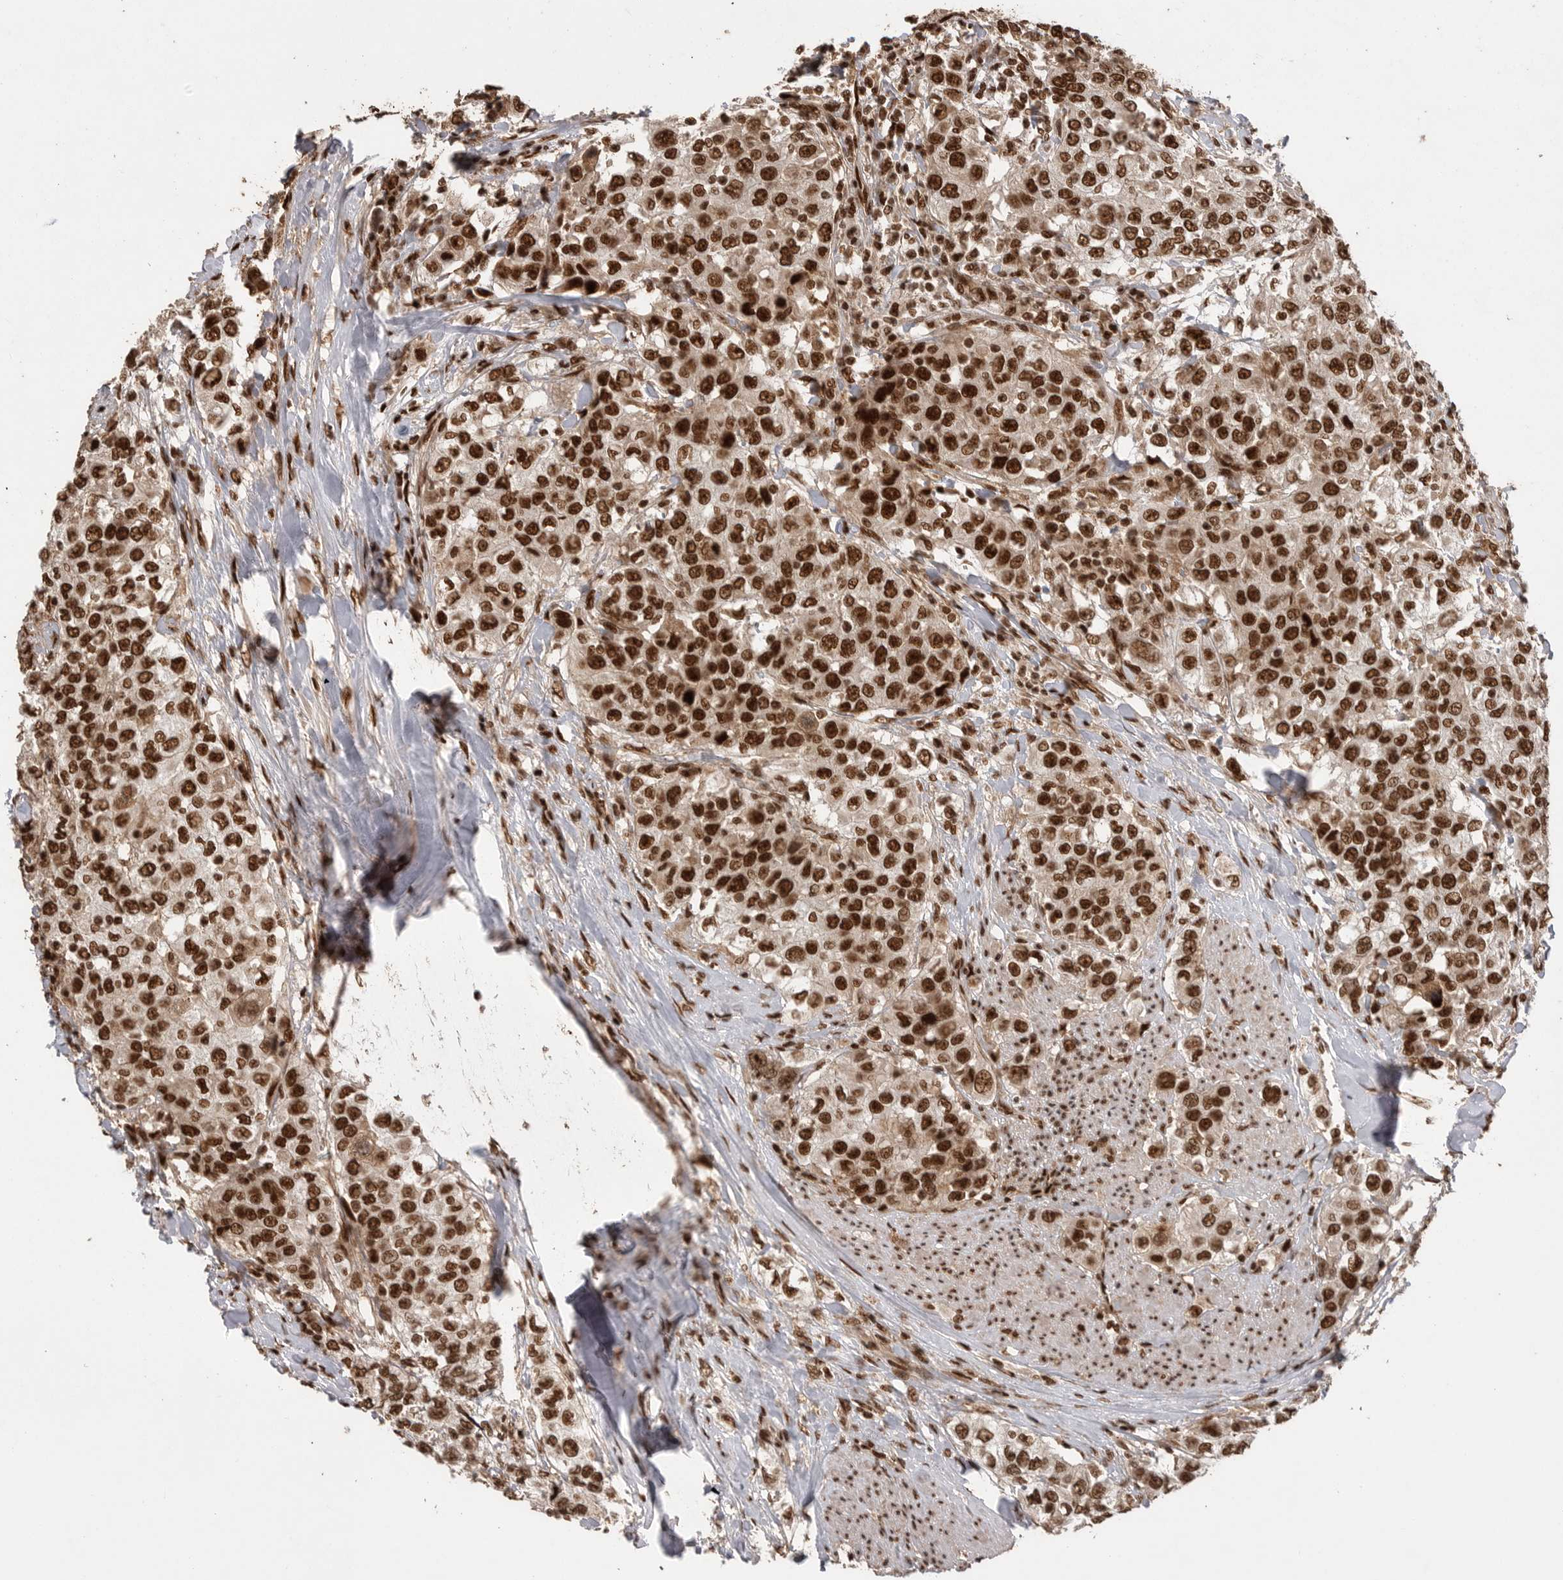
{"staining": {"intensity": "strong", "quantity": ">75%", "location": "nuclear"}, "tissue": "urothelial cancer", "cell_type": "Tumor cells", "image_type": "cancer", "snomed": [{"axis": "morphology", "description": "Urothelial carcinoma, High grade"}, {"axis": "topography", "description": "Urinary bladder"}], "caption": "An IHC photomicrograph of neoplastic tissue is shown. Protein staining in brown labels strong nuclear positivity in urothelial carcinoma (high-grade) within tumor cells.", "gene": "PPP1R8", "patient": {"sex": "female", "age": 80}}